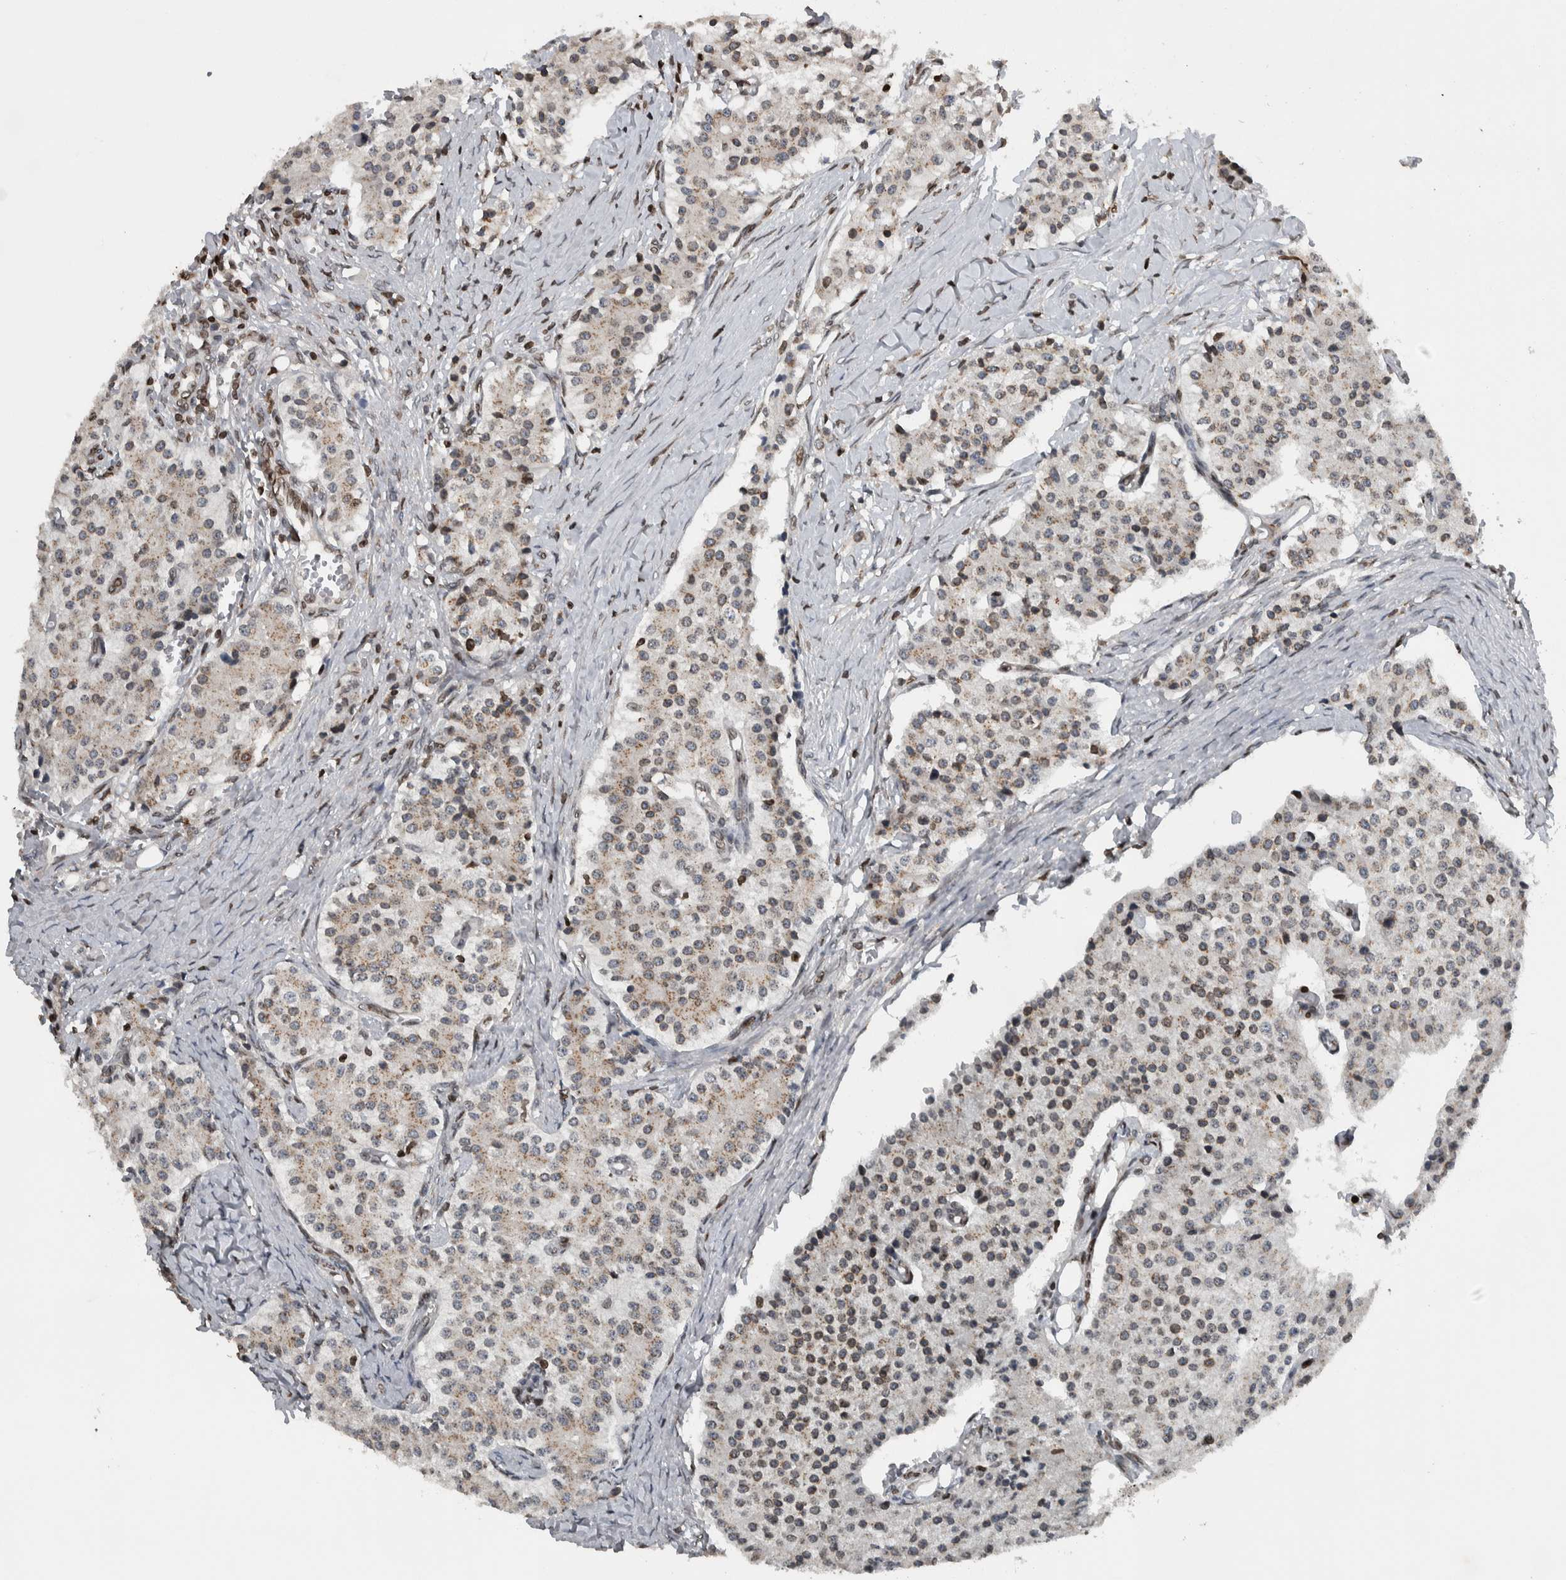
{"staining": {"intensity": "weak", "quantity": "<25%", "location": "cytoplasmic/membranous,nuclear"}, "tissue": "carcinoid", "cell_type": "Tumor cells", "image_type": "cancer", "snomed": [{"axis": "morphology", "description": "Carcinoid, malignant, NOS"}, {"axis": "topography", "description": "Colon"}], "caption": "Histopathology image shows no significant protein expression in tumor cells of carcinoid. Brightfield microscopy of IHC stained with DAB (3,3'-diaminobenzidine) (brown) and hematoxylin (blue), captured at high magnification.", "gene": "FAM135B", "patient": {"sex": "female", "age": 52}}